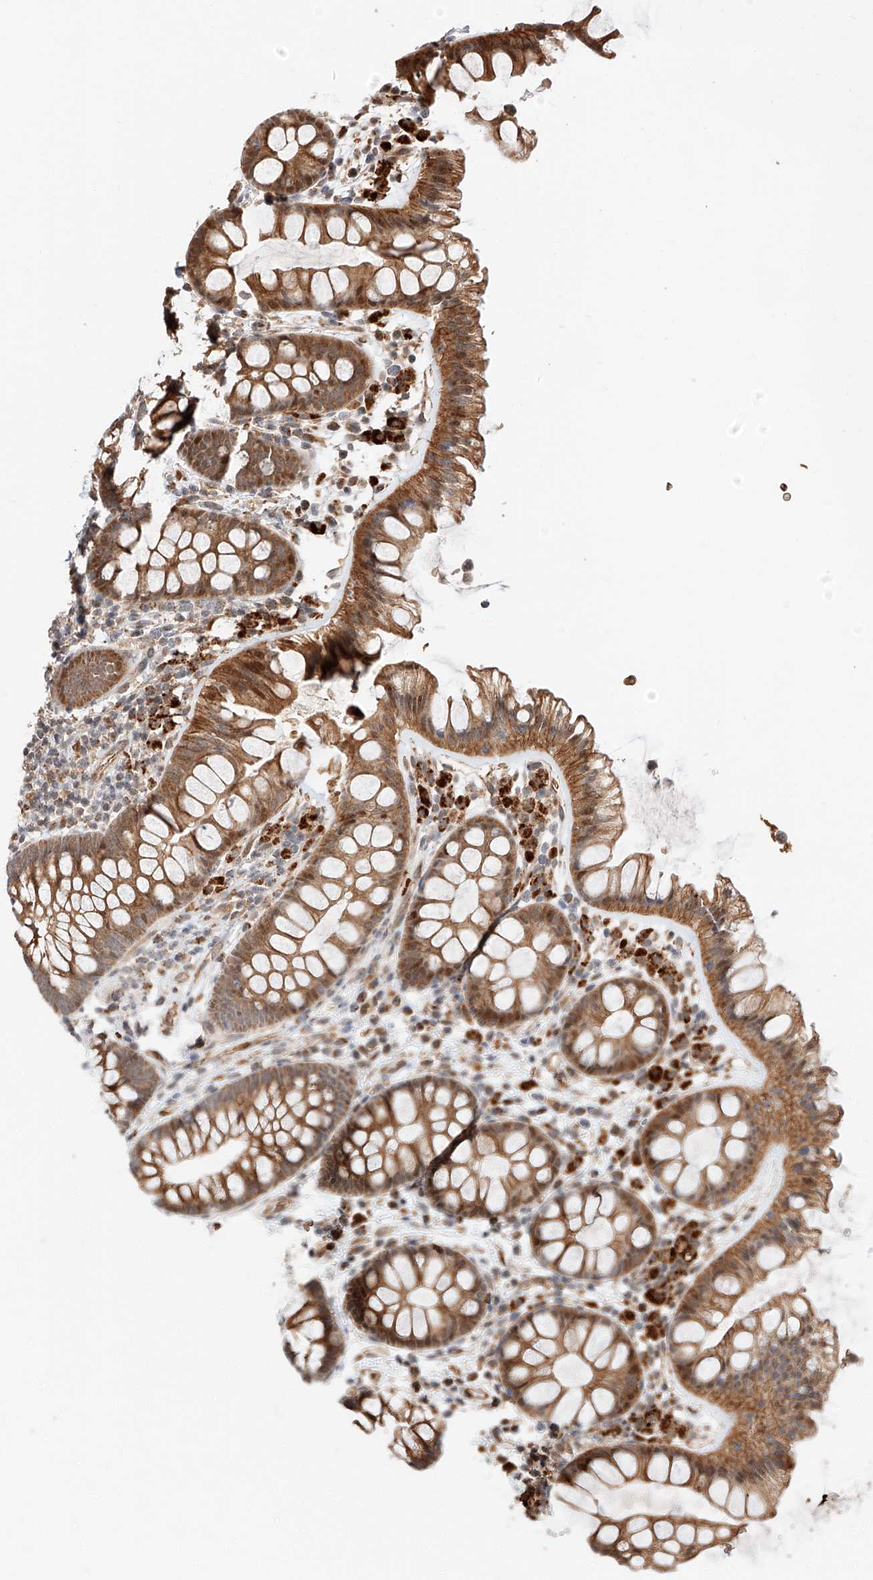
{"staining": {"intensity": "moderate", "quantity": ">75%", "location": "cytoplasmic/membranous"}, "tissue": "colon", "cell_type": "Endothelial cells", "image_type": "normal", "snomed": [{"axis": "morphology", "description": "Normal tissue, NOS"}, {"axis": "topography", "description": "Colon"}], "caption": "Immunohistochemistry (IHC) photomicrograph of unremarkable human colon stained for a protein (brown), which exhibits medium levels of moderate cytoplasmic/membranous positivity in about >75% of endothelial cells.", "gene": "THTPA", "patient": {"sex": "female", "age": 62}}